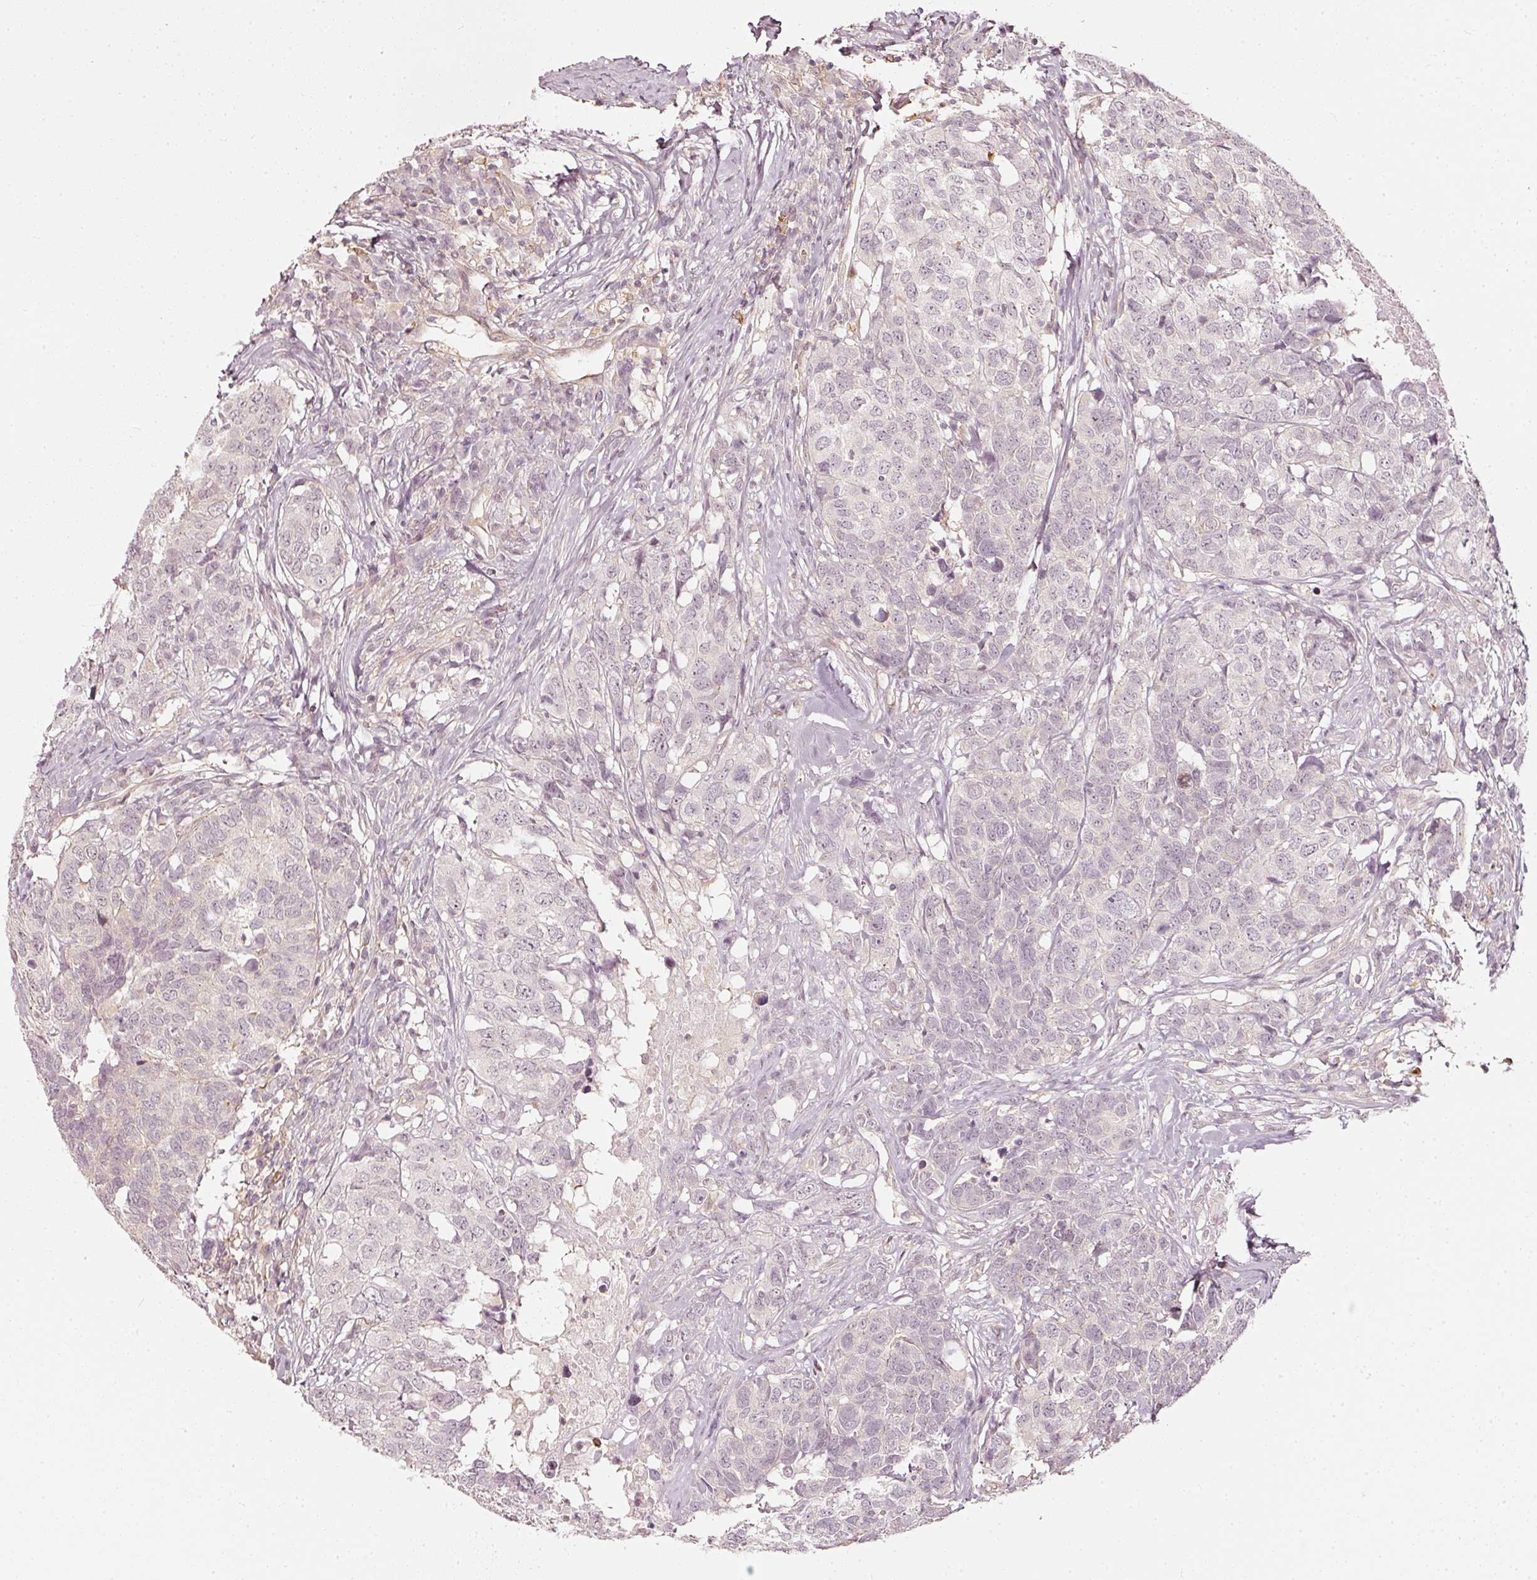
{"staining": {"intensity": "negative", "quantity": "none", "location": "none"}, "tissue": "head and neck cancer", "cell_type": "Tumor cells", "image_type": "cancer", "snomed": [{"axis": "morphology", "description": "Squamous cell carcinoma, NOS"}, {"axis": "topography", "description": "Head-Neck"}], "caption": "Immunohistochemical staining of head and neck cancer (squamous cell carcinoma) reveals no significant expression in tumor cells. The staining was performed using DAB (3,3'-diaminobenzidine) to visualize the protein expression in brown, while the nuclei were stained in blue with hematoxylin (Magnification: 20x).", "gene": "DRD2", "patient": {"sex": "male", "age": 66}}